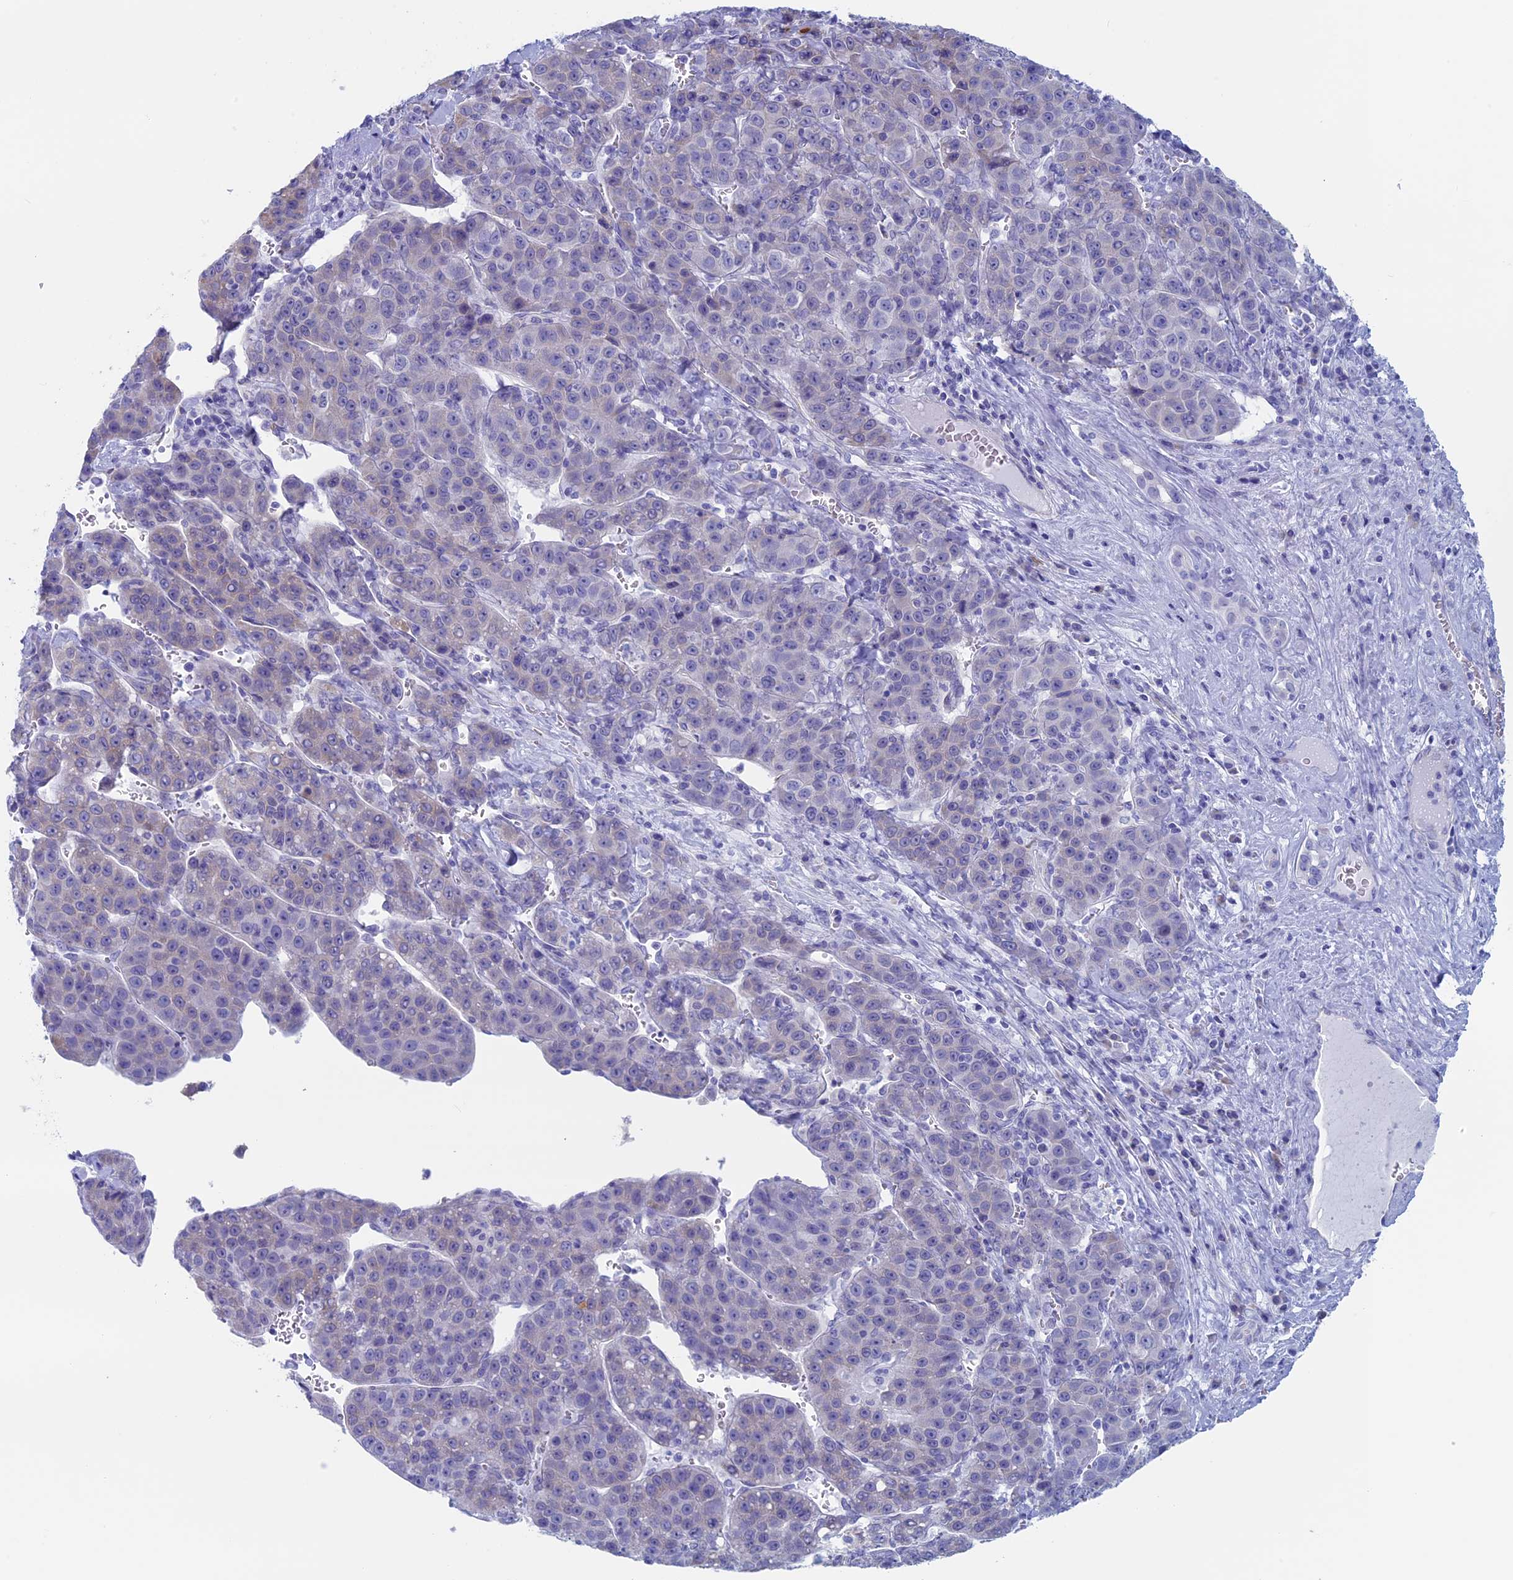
{"staining": {"intensity": "negative", "quantity": "none", "location": "none"}, "tissue": "liver cancer", "cell_type": "Tumor cells", "image_type": "cancer", "snomed": [{"axis": "morphology", "description": "Carcinoma, Hepatocellular, NOS"}, {"axis": "topography", "description": "Liver"}], "caption": "A high-resolution image shows IHC staining of hepatocellular carcinoma (liver), which exhibits no significant positivity in tumor cells. (Brightfield microscopy of DAB IHC at high magnification).", "gene": "MAGEB6", "patient": {"sex": "female", "age": 53}}